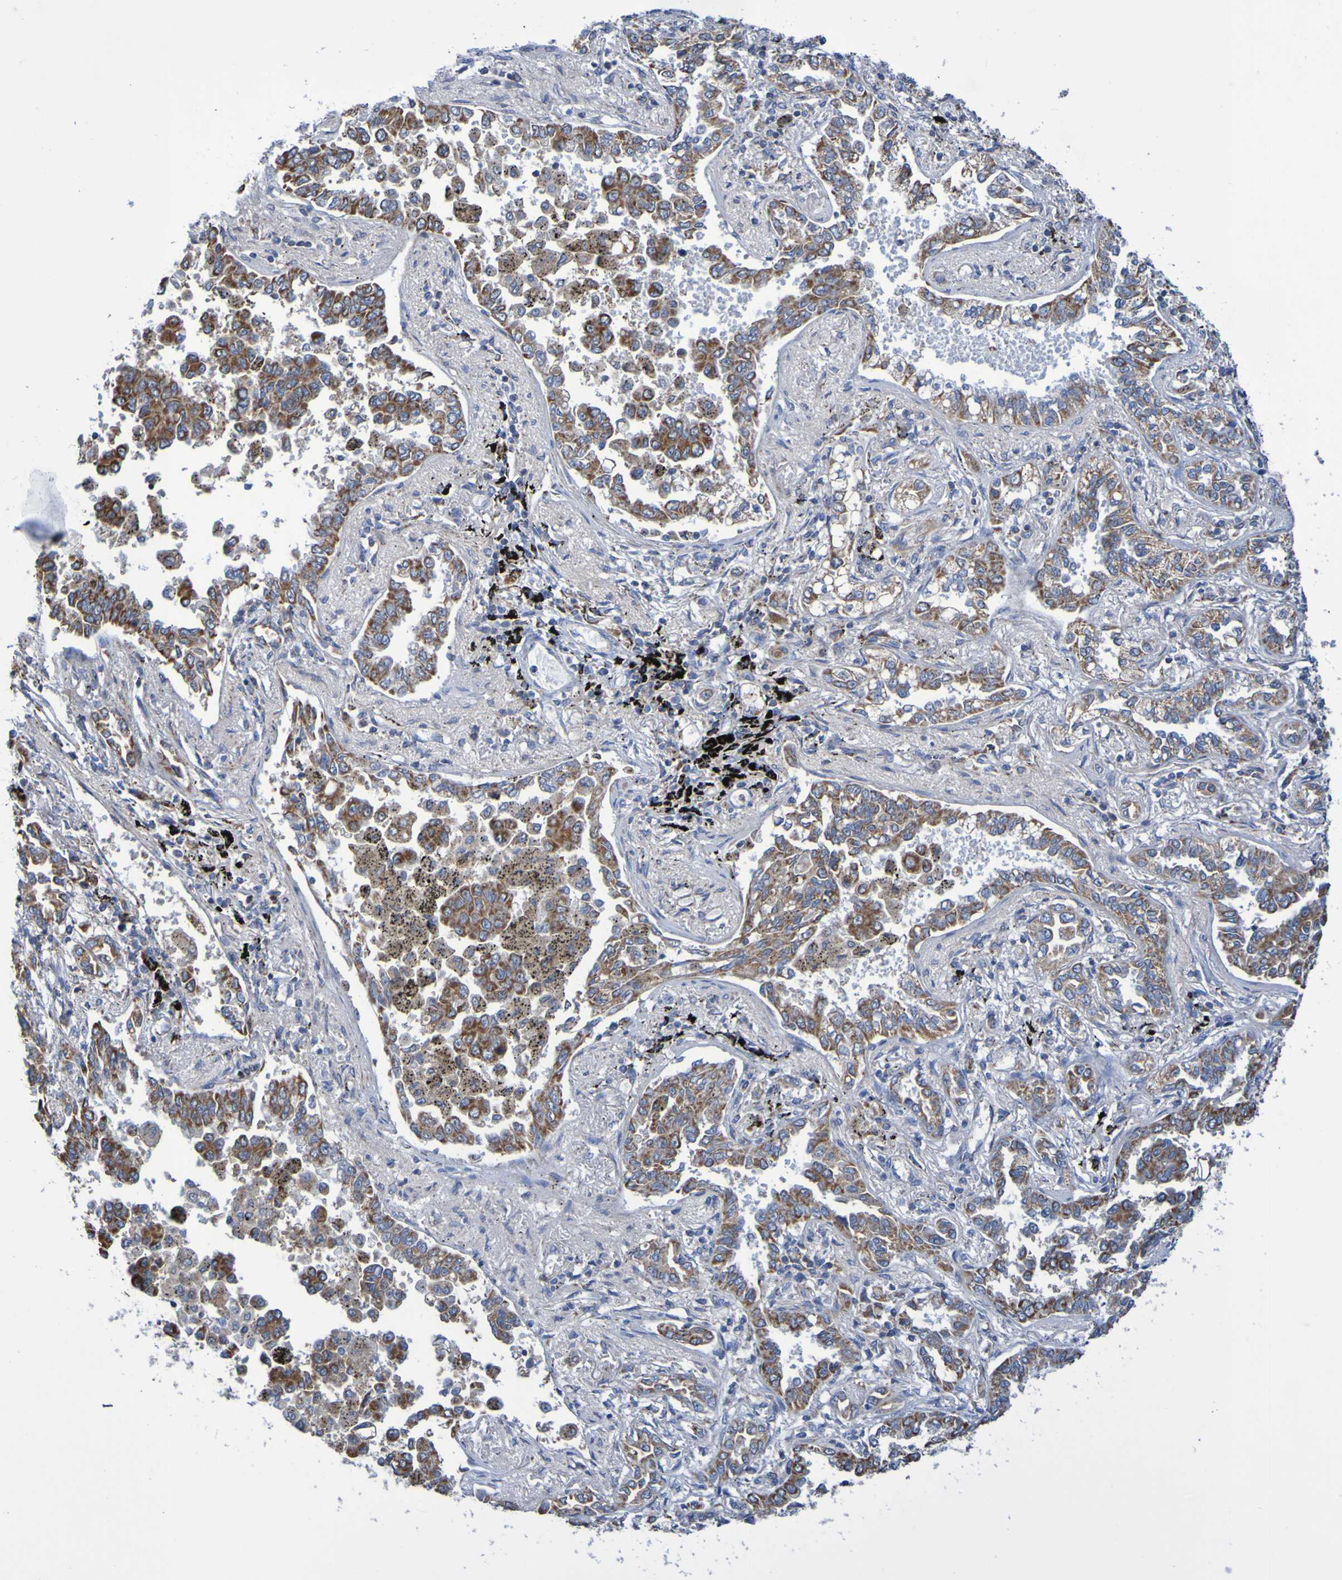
{"staining": {"intensity": "moderate", "quantity": ">75%", "location": "cytoplasmic/membranous"}, "tissue": "lung cancer", "cell_type": "Tumor cells", "image_type": "cancer", "snomed": [{"axis": "morphology", "description": "Normal tissue, NOS"}, {"axis": "morphology", "description": "Adenocarcinoma, NOS"}, {"axis": "topography", "description": "Lung"}], "caption": "This is a photomicrograph of IHC staining of adenocarcinoma (lung), which shows moderate staining in the cytoplasmic/membranous of tumor cells.", "gene": "CNTN2", "patient": {"sex": "male", "age": 59}}